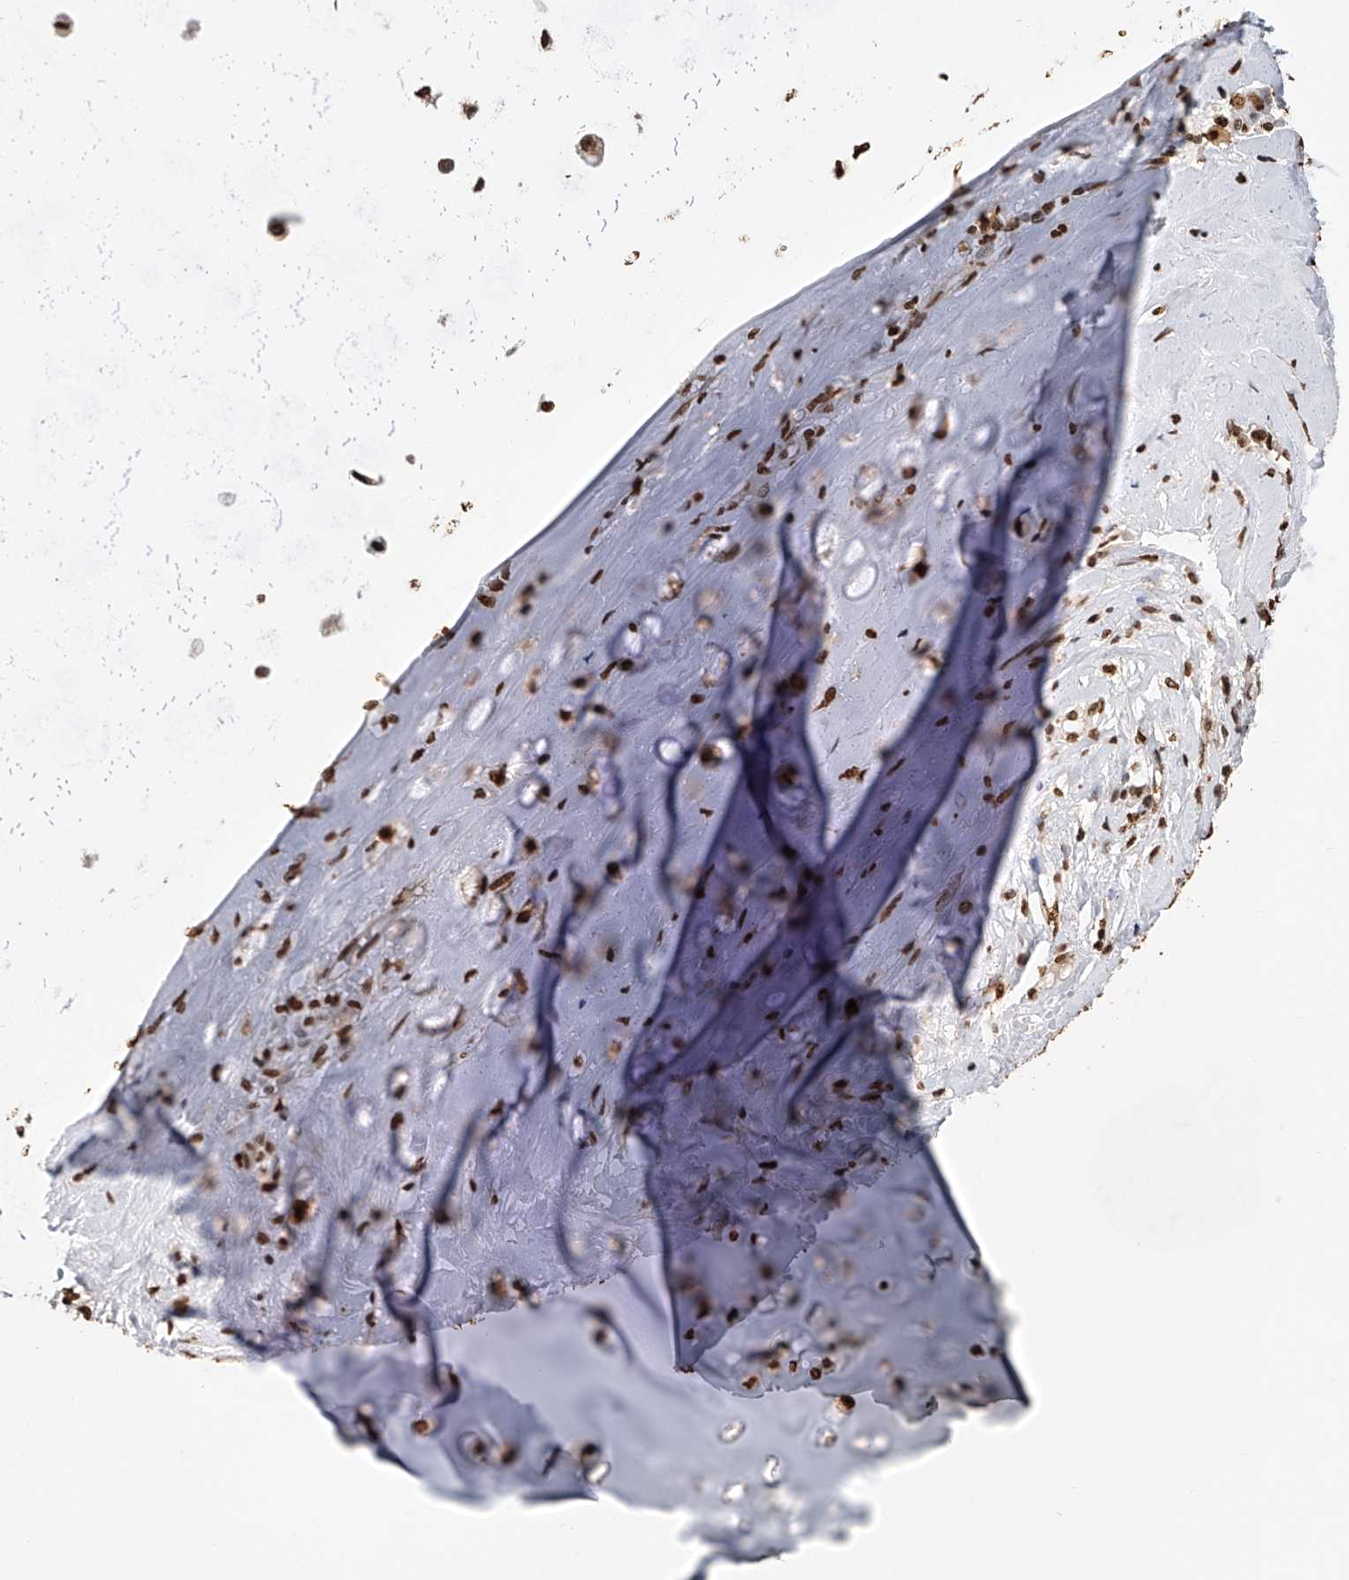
{"staining": {"intensity": "moderate", "quantity": "25%-75%", "location": "nuclear"}, "tissue": "adipose tissue", "cell_type": "Adipocytes", "image_type": "normal", "snomed": [{"axis": "morphology", "description": "Normal tissue, NOS"}, {"axis": "morphology", "description": "Basal cell carcinoma"}, {"axis": "topography", "description": "Cartilage tissue"}, {"axis": "topography", "description": "Nasopharynx"}, {"axis": "topography", "description": "Oral tissue"}], "caption": "Protein expression analysis of benign human adipose tissue reveals moderate nuclear positivity in about 25%-75% of adipocytes. (DAB (3,3'-diaminobenzidine) IHC, brown staining for protein, blue staining for nuclei).", "gene": "CFAP410", "patient": {"sex": "female", "age": 77}}